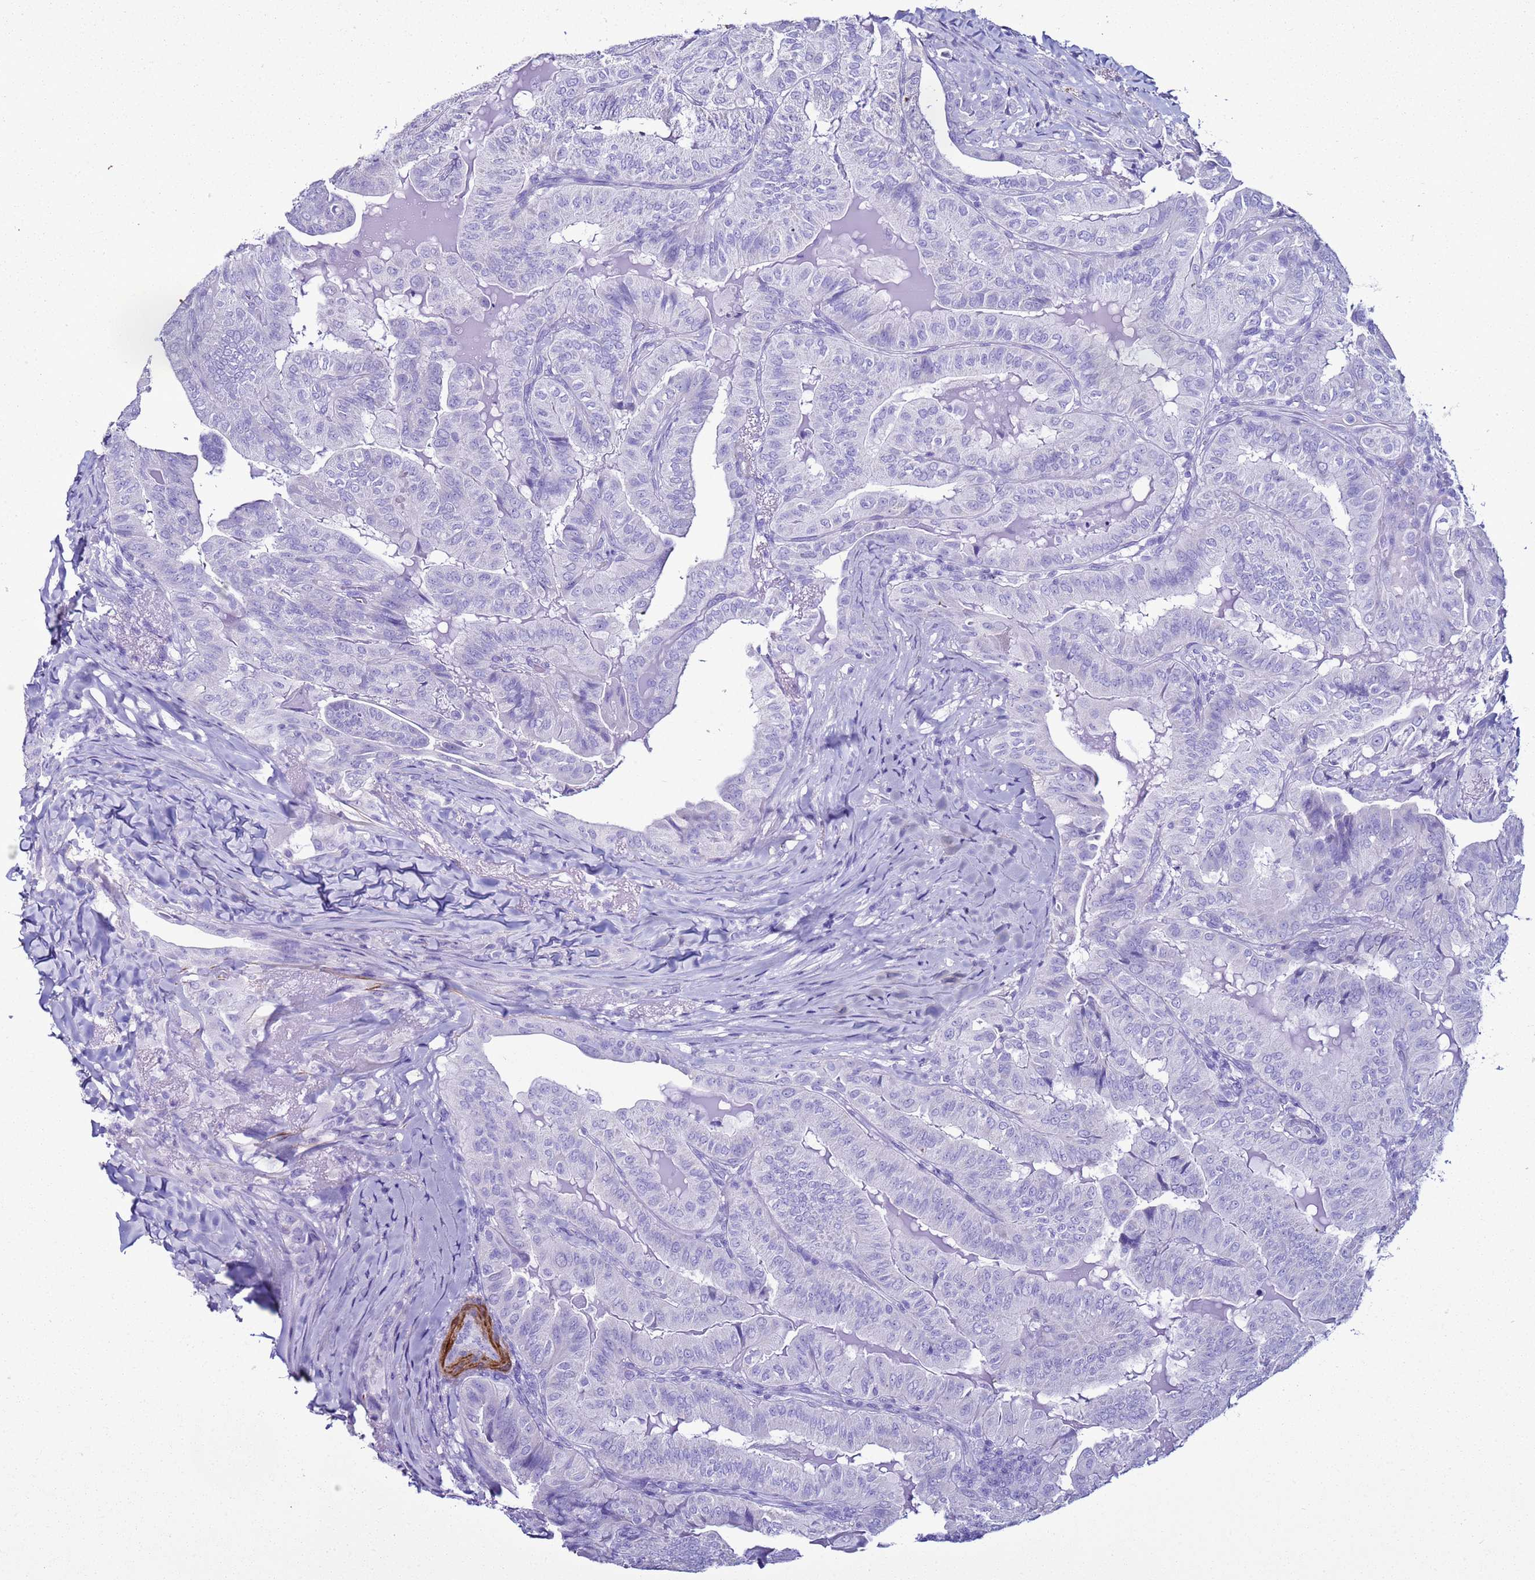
{"staining": {"intensity": "negative", "quantity": "none", "location": "none"}, "tissue": "thyroid cancer", "cell_type": "Tumor cells", "image_type": "cancer", "snomed": [{"axis": "morphology", "description": "Papillary adenocarcinoma, NOS"}, {"axis": "topography", "description": "Thyroid gland"}], "caption": "Tumor cells show no significant protein staining in papillary adenocarcinoma (thyroid).", "gene": "LCMT1", "patient": {"sex": "female", "age": 68}}